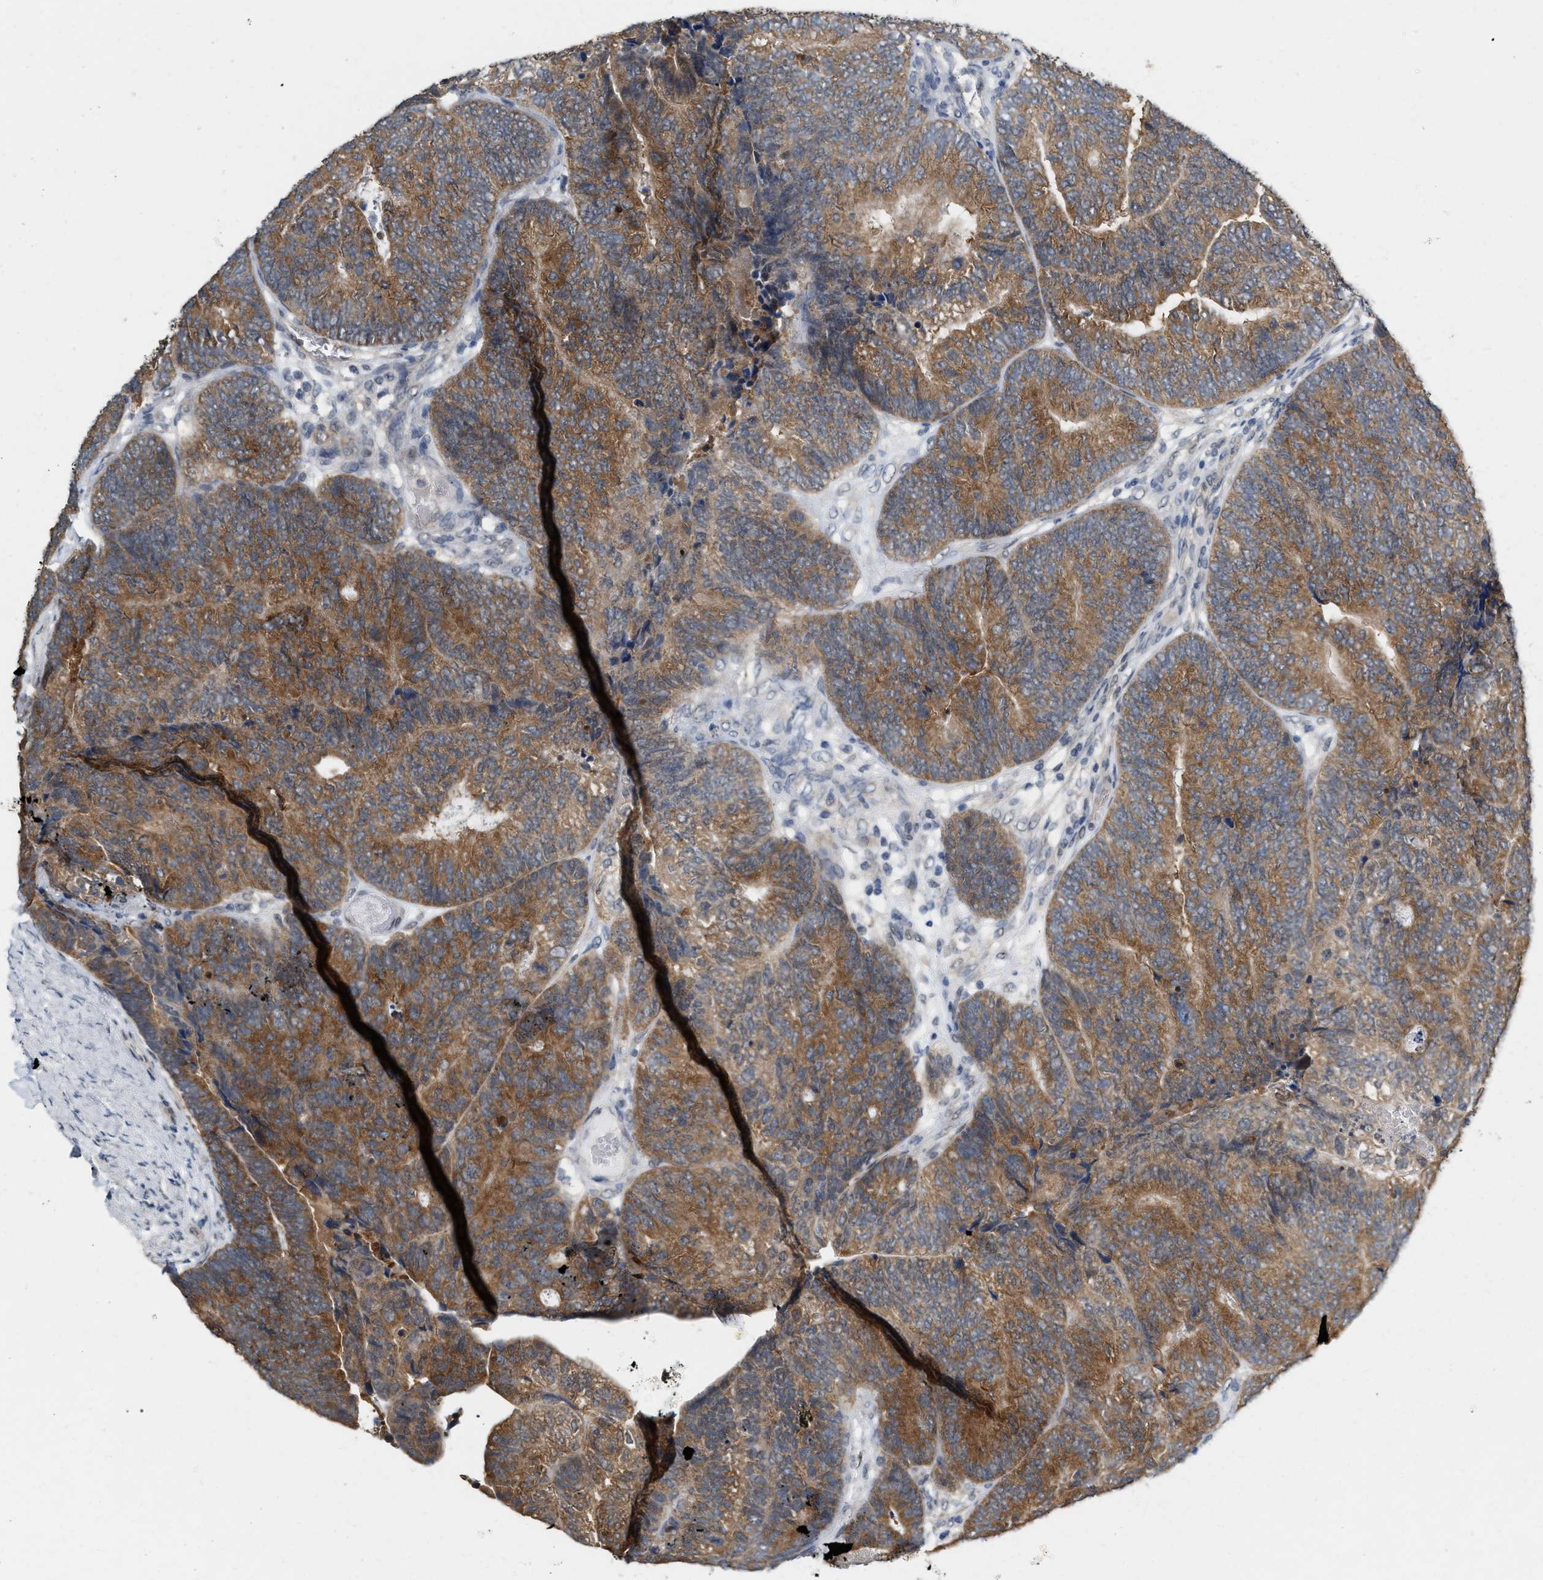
{"staining": {"intensity": "moderate", "quantity": ">75%", "location": "cytoplasmic/membranous"}, "tissue": "colorectal cancer", "cell_type": "Tumor cells", "image_type": "cancer", "snomed": [{"axis": "morphology", "description": "Normal tissue, NOS"}, {"axis": "morphology", "description": "Adenocarcinoma, NOS"}, {"axis": "topography", "description": "Rectum"}], "caption": "This micrograph exhibits immunohistochemistry staining of human colorectal cancer (adenocarcinoma), with medium moderate cytoplasmic/membranous staining in about >75% of tumor cells.", "gene": "RUVBL1", "patient": {"sex": "female", "age": 66}}